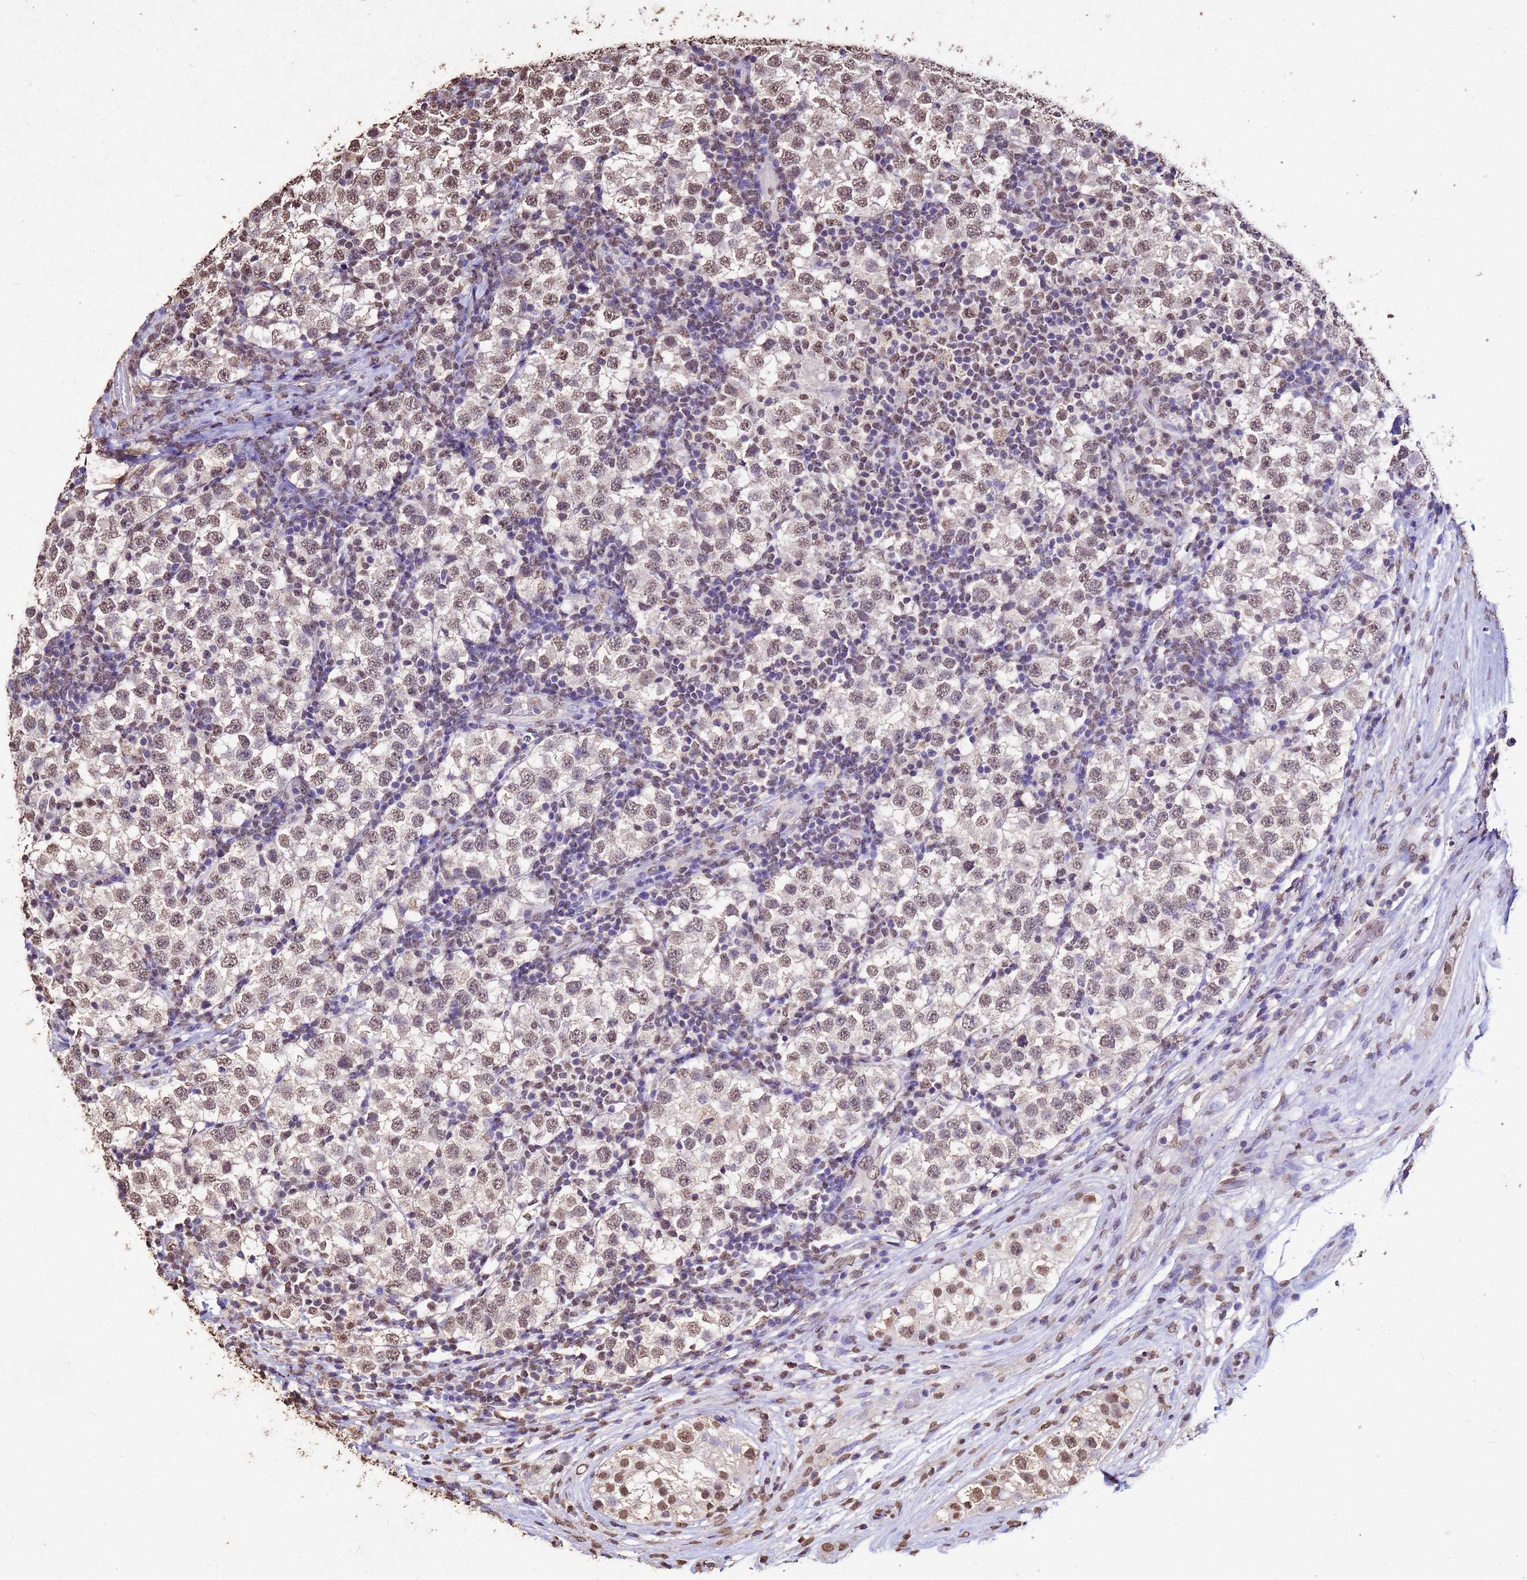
{"staining": {"intensity": "weak", "quantity": ">75%", "location": "nuclear"}, "tissue": "testis cancer", "cell_type": "Tumor cells", "image_type": "cancer", "snomed": [{"axis": "morphology", "description": "Seminoma, NOS"}, {"axis": "topography", "description": "Testis"}], "caption": "A micrograph of human seminoma (testis) stained for a protein demonstrates weak nuclear brown staining in tumor cells.", "gene": "MYOCD", "patient": {"sex": "male", "age": 34}}